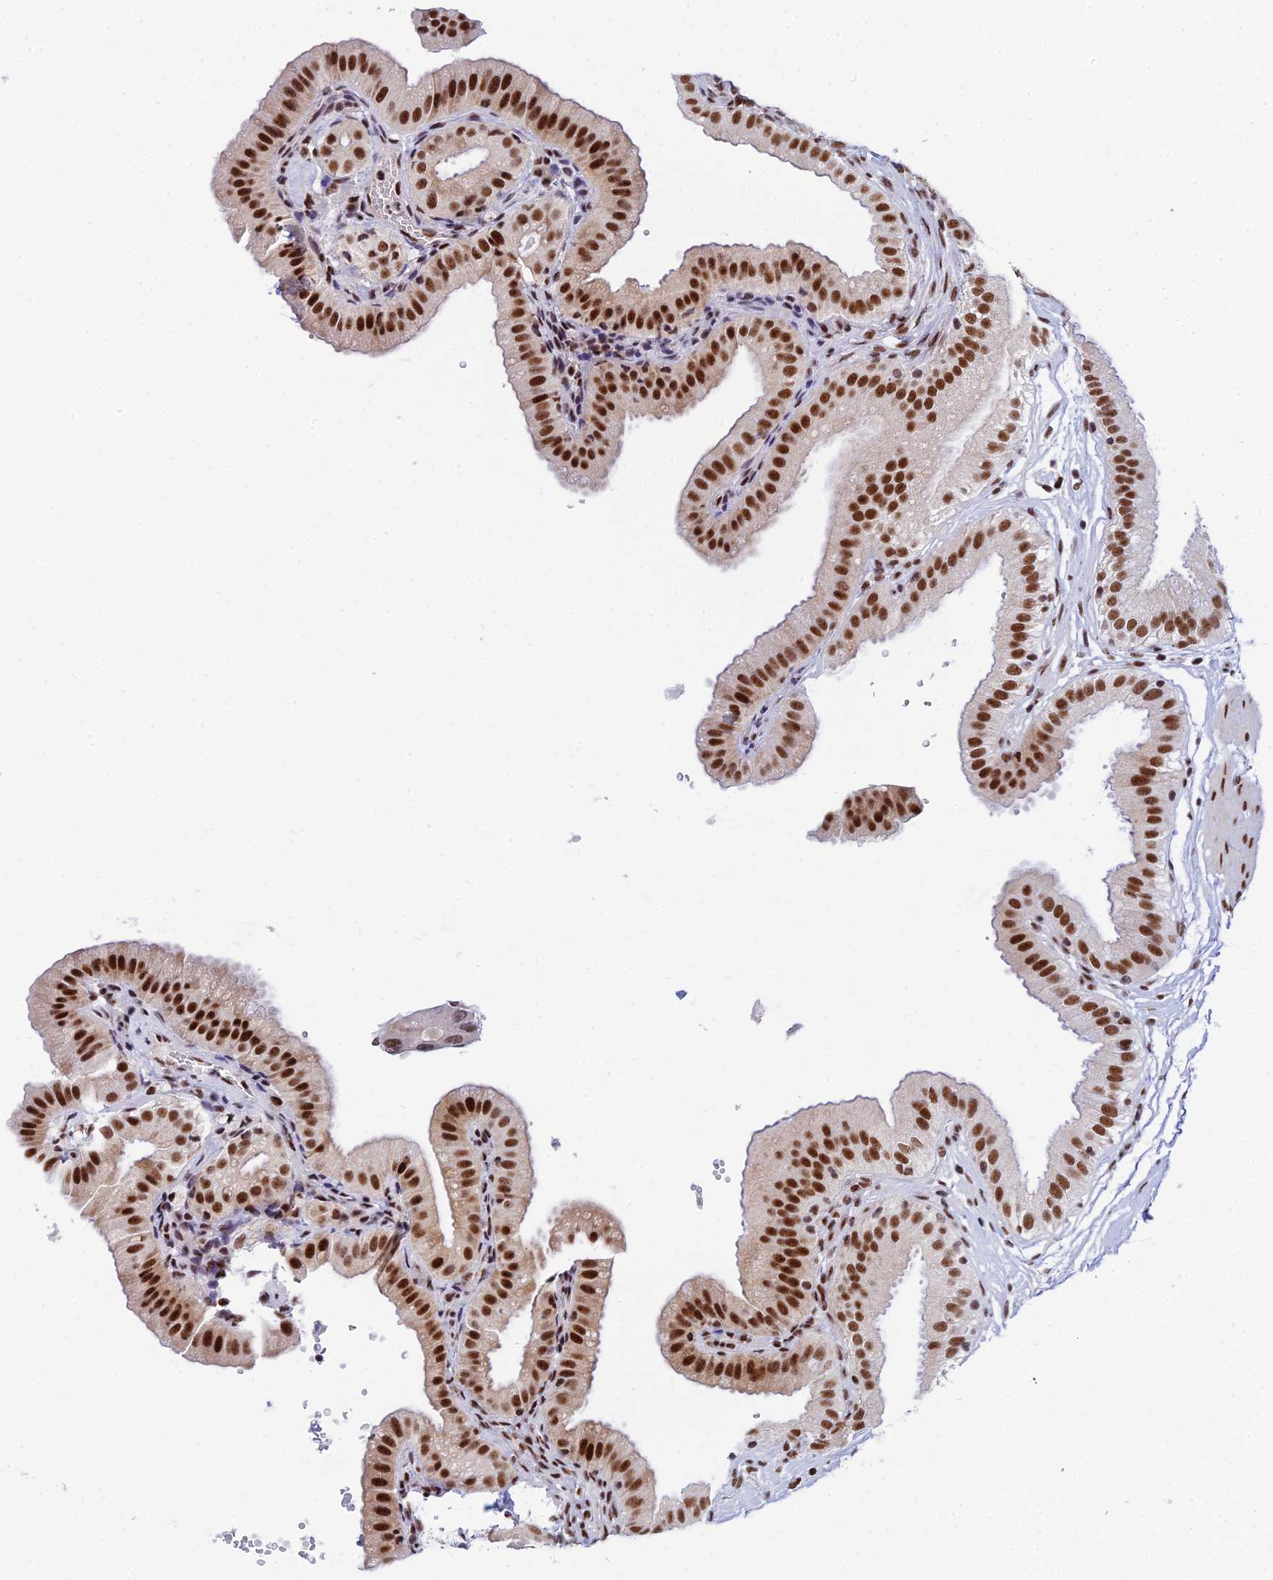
{"staining": {"intensity": "strong", "quantity": ">75%", "location": "nuclear"}, "tissue": "gallbladder", "cell_type": "Glandular cells", "image_type": "normal", "snomed": [{"axis": "morphology", "description": "Normal tissue, NOS"}, {"axis": "topography", "description": "Gallbladder"}], "caption": "Protein staining by immunohistochemistry reveals strong nuclear staining in about >75% of glandular cells in benign gallbladder.", "gene": "USP22", "patient": {"sex": "female", "age": 61}}